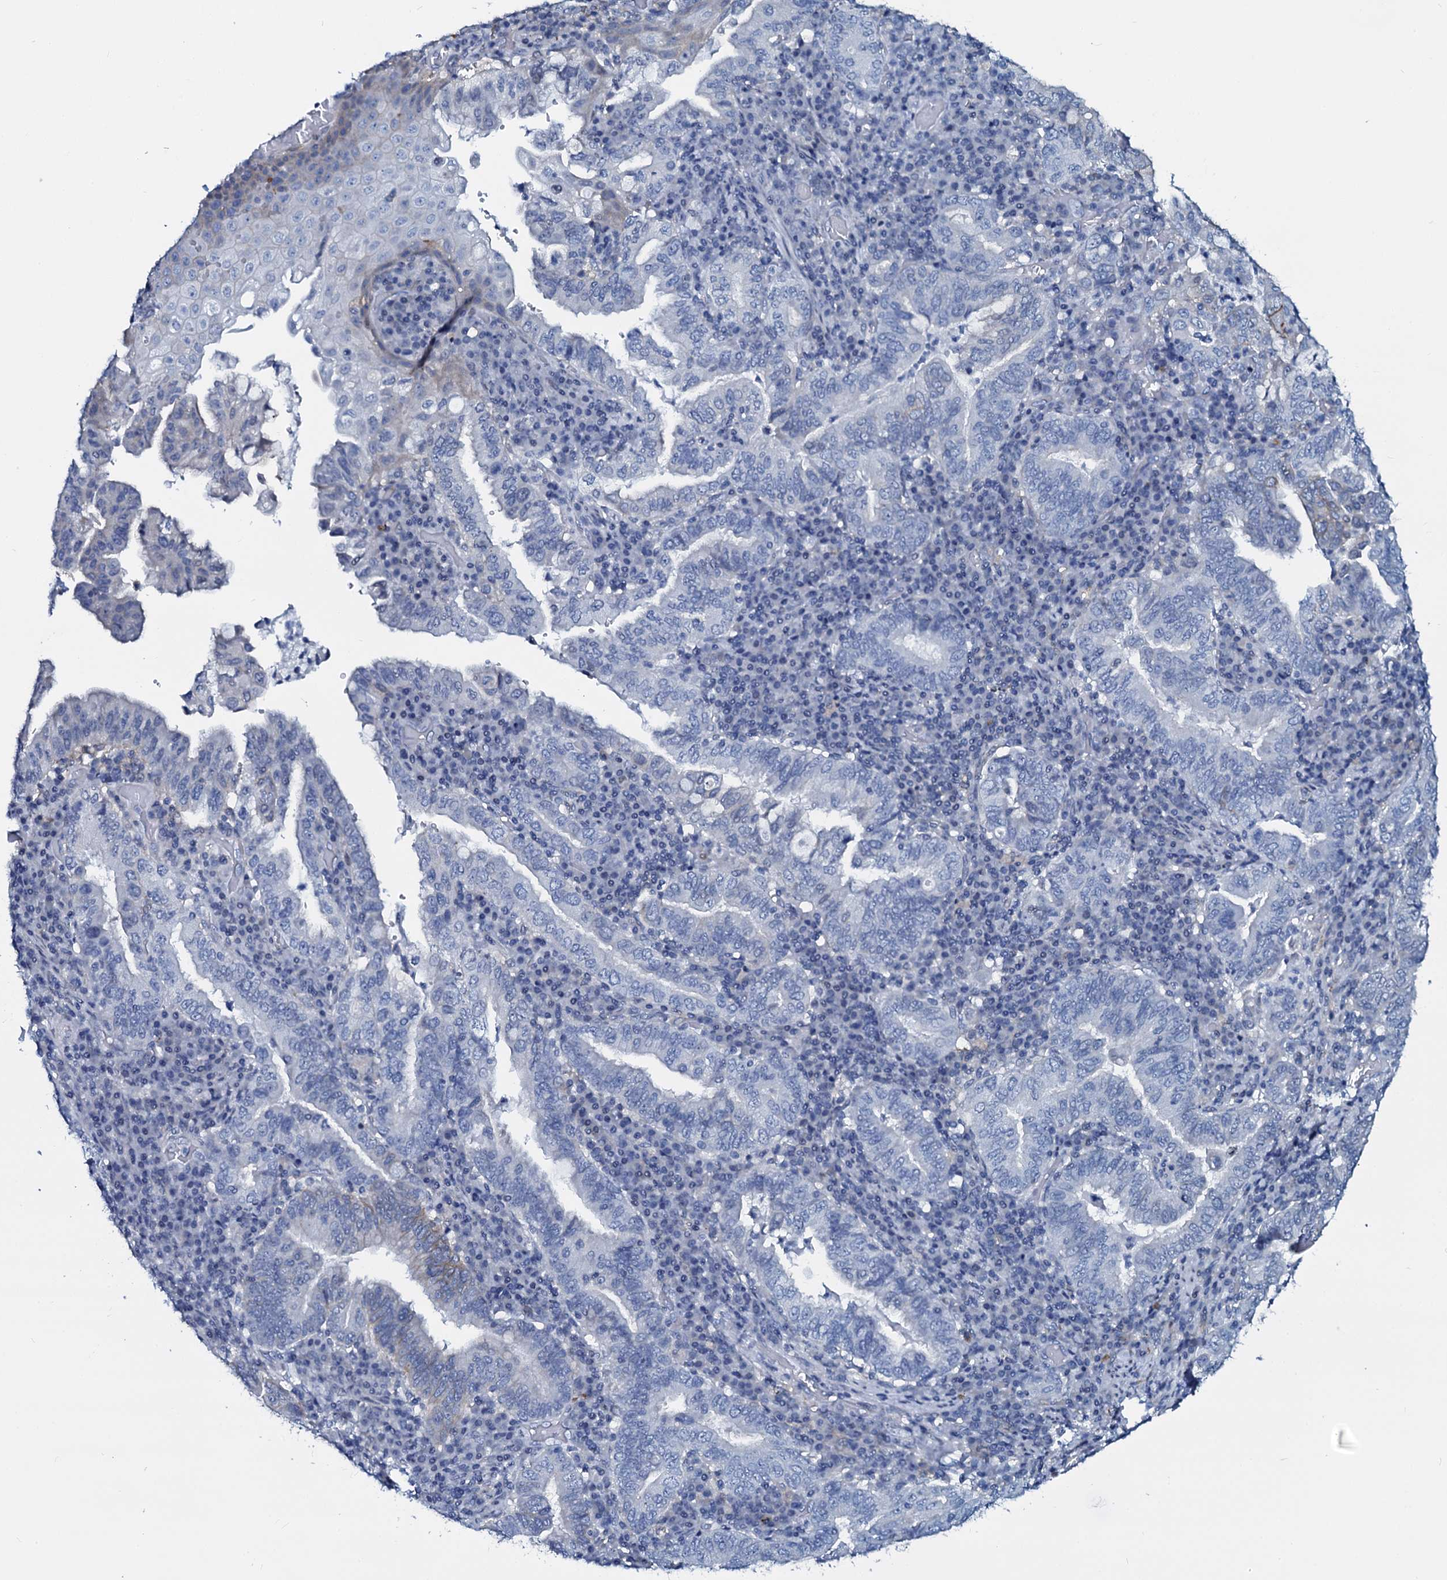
{"staining": {"intensity": "negative", "quantity": "none", "location": "none"}, "tissue": "stomach cancer", "cell_type": "Tumor cells", "image_type": "cancer", "snomed": [{"axis": "morphology", "description": "Normal tissue, NOS"}, {"axis": "morphology", "description": "Adenocarcinoma, NOS"}, {"axis": "topography", "description": "Esophagus"}, {"axis": "topography", "description": "Stomach, upper"}, {"axis": "topography", "description": "Peripheral nerve tissue"}], "caption": "DAB (3,3'-diaminobenzidine) immunohistochemical staining of adenocarcinoma (stomach) reveals no significant staining in tumor cells.", "gene": "SLC4A7", "patient": {"sex": "male", "age": 62}}